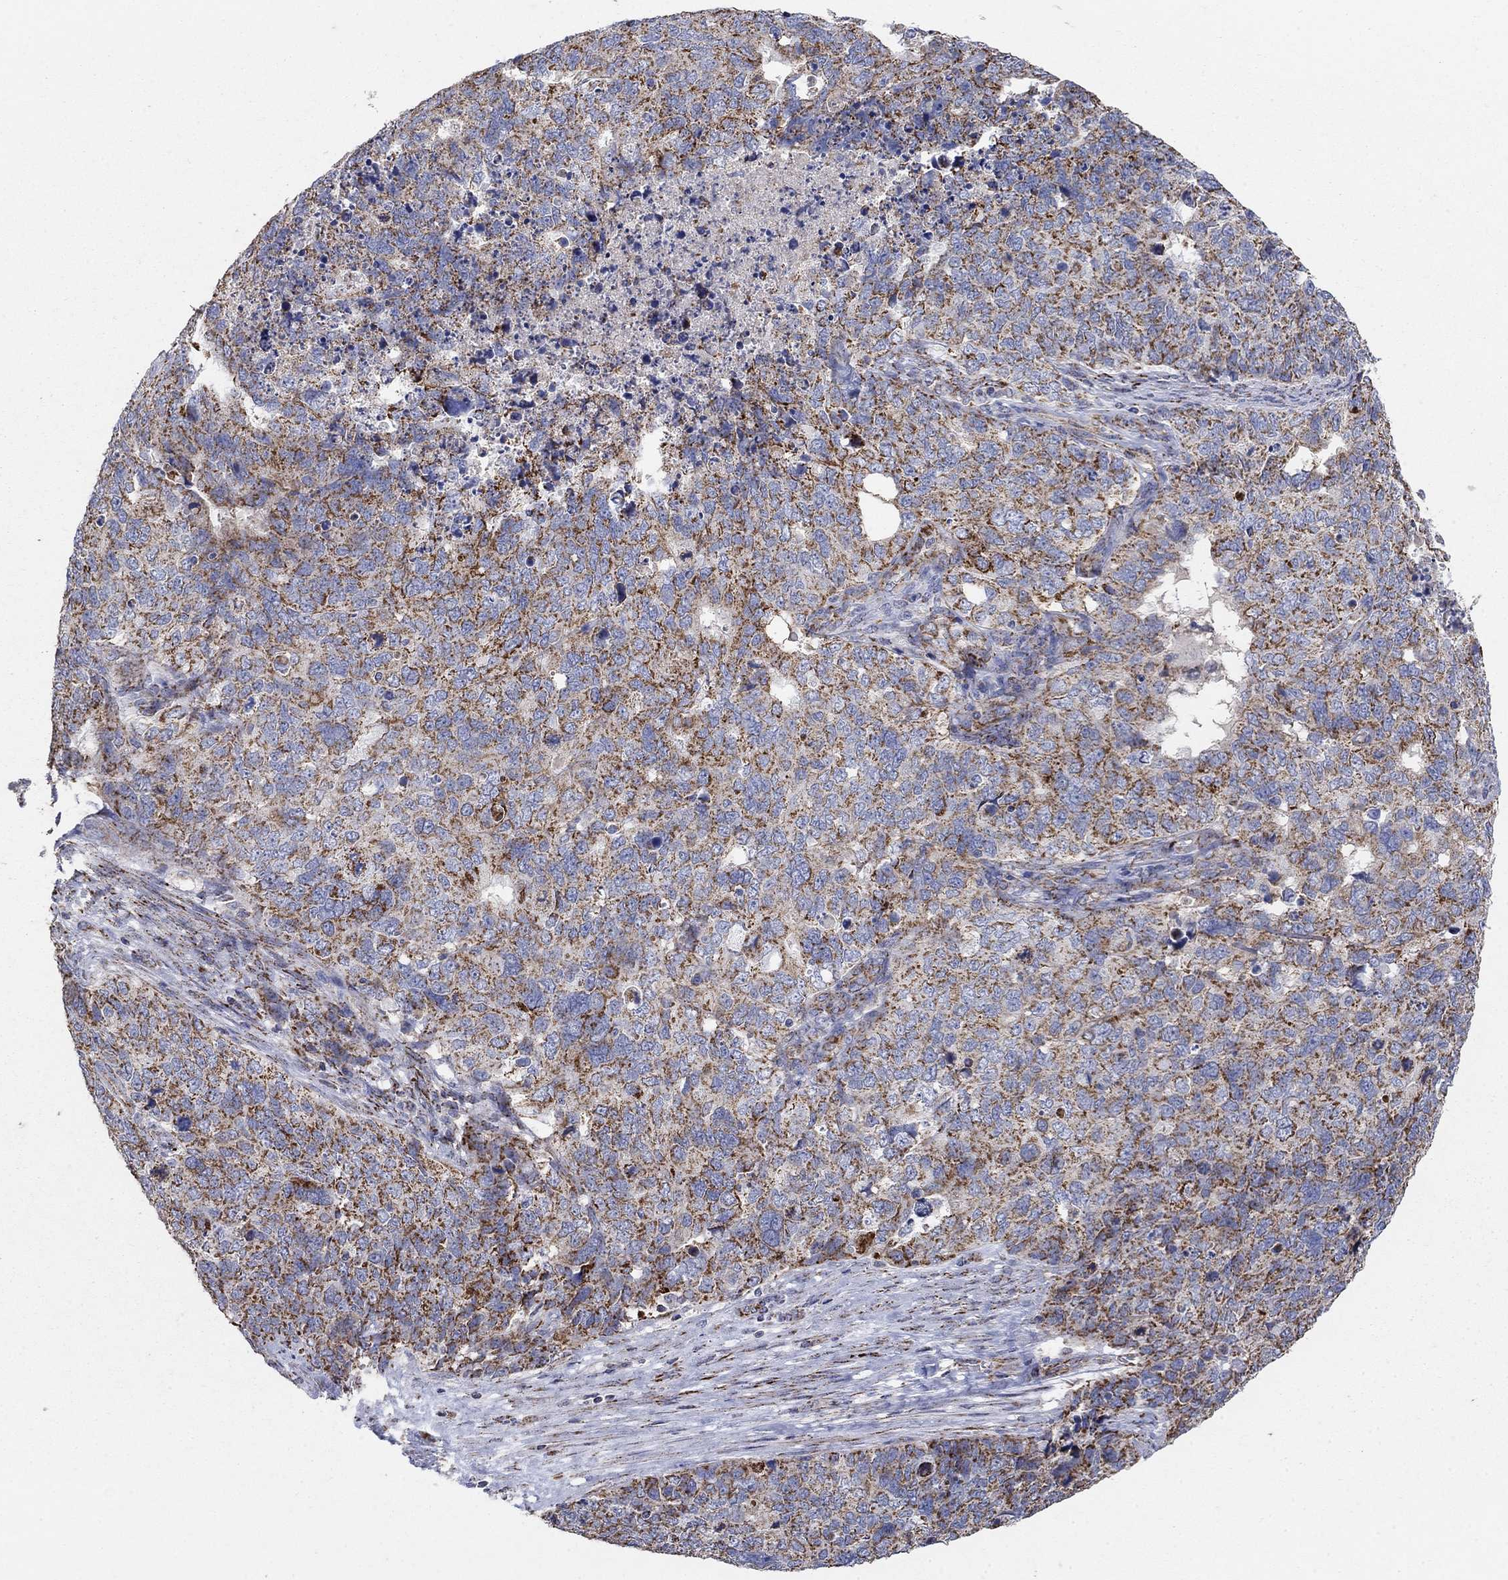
{"staining": {"intensity": "strong", "quantity": "25%-75%", "location": "cytoplasmic/membranous"}, "tissue": "cervical cancer", "cell_type": "Tumor cells", "image_type": "cancer", "snomed": [{"axis": "morphology", "description": "Squamous cell carcinoma, NOS"}, {"axis": "topography", "description": "Cervix"}], "caption": "This is a histology image of IHC staining of cervical squamous cell carcinoma, which shows strong staining in the cytoplasmic/membranous of tumor cells.", "gene": "PNPLA2", "patient": {"sex": "female", "age": 63}}